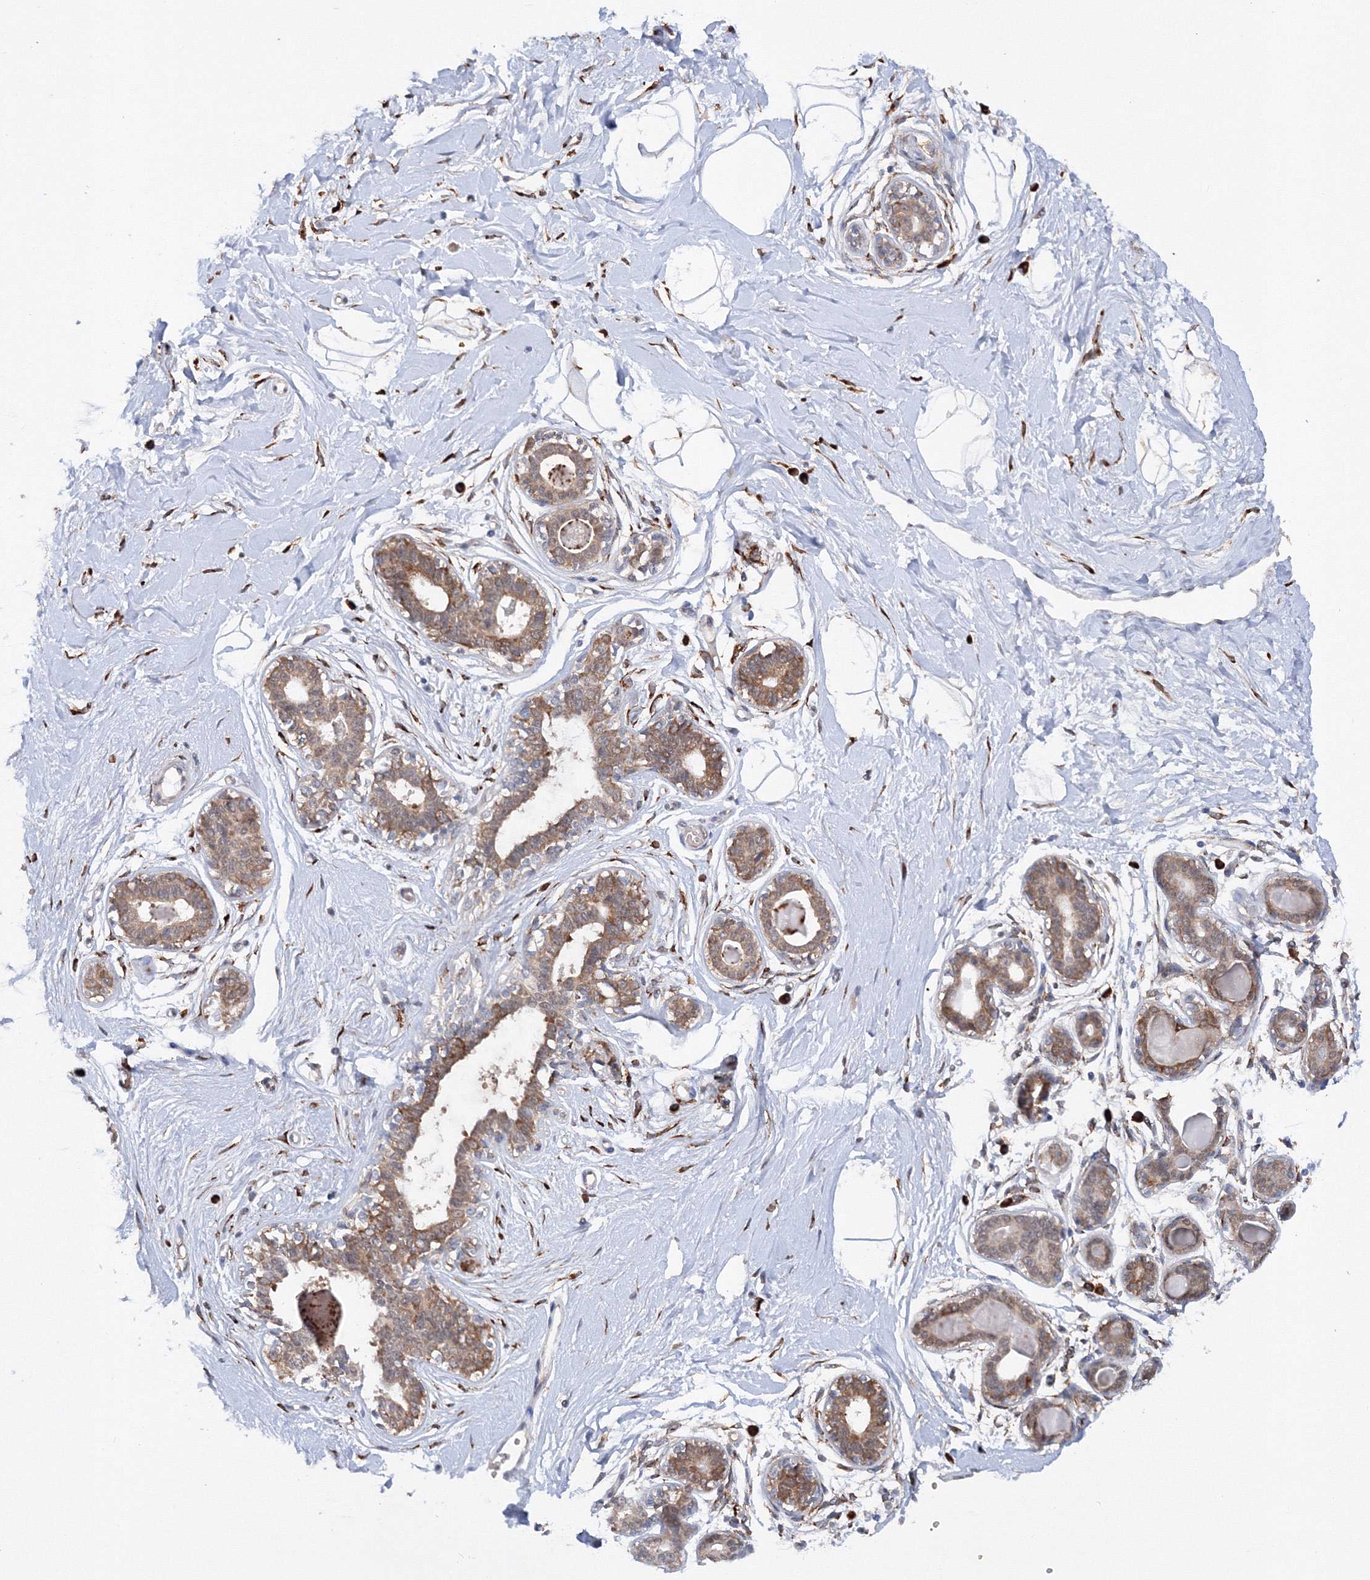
{"staining": {"intensity": "negative", "quantity": "none", "location": "none"}, "tissue": "breast", "cell_type": "Adipocytes", "image_type": "normal", "snomed": [{"axis": "morphology", "description": "Normal tissue, NOS"}, {"axis": "topography", "description": "Breast"}], "caption": "High power microscopy histopathology image of an immunohistochemistry (IHC) image of unremarkable breast, revealing no significant staining in adipocytes.", "gene": "DIS3L2", "patient": {"sex": "female", "age": 45}}